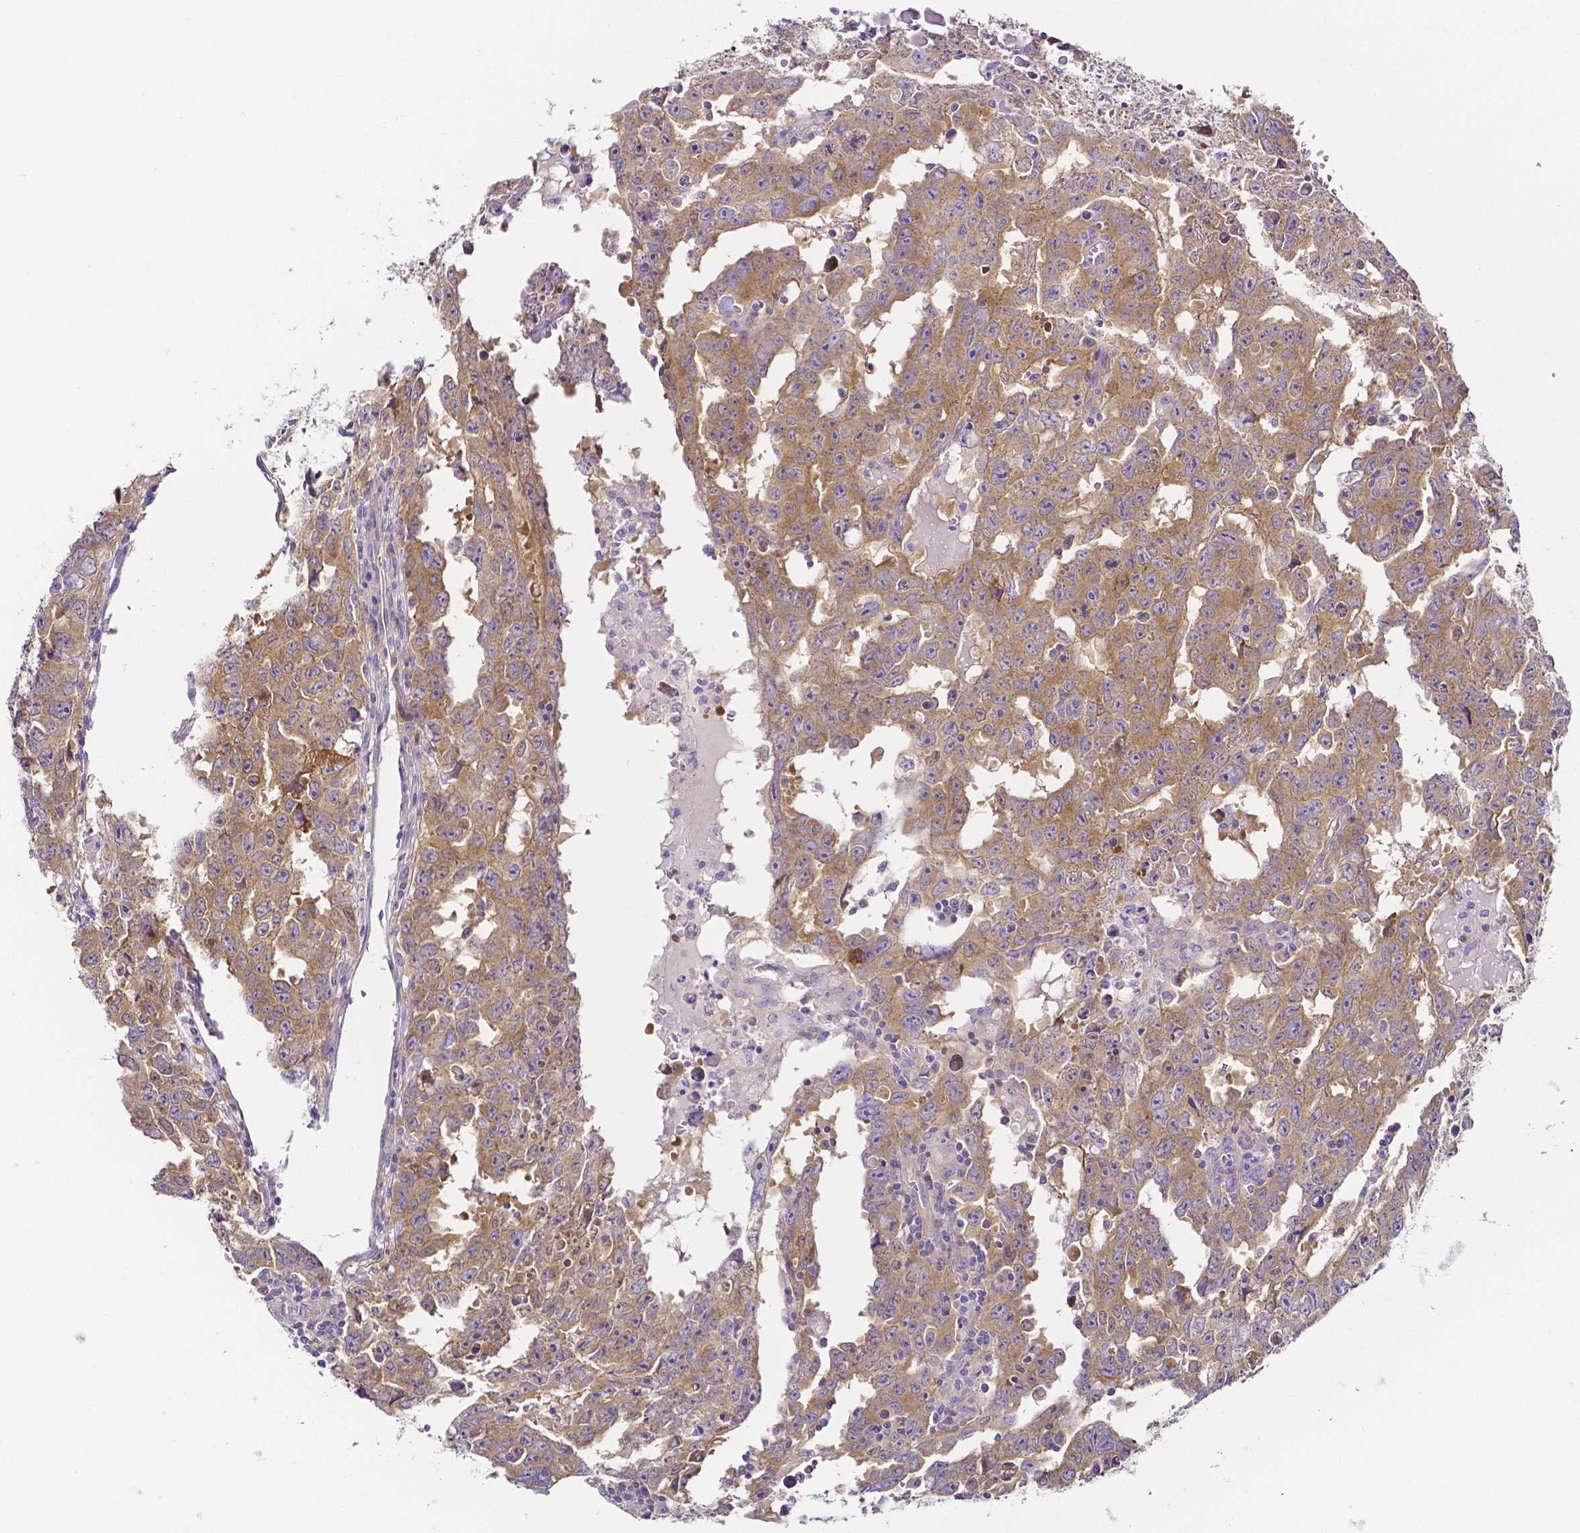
{"staining": {"intensity": "moderate", "quantity": ">75%", "location": "cytoplasmic/membranous"}, "tissue": "testis cancer", "cell_type": "Tumor cells", "image_type": "cancer", "snomed": [{"axis": "morphology", "description": "Carcinoma, Embryonal, NOS"}, {"axis": "topography", "description": "Testis"}], "caption": "Testis embryonal carcinoma stained with DAB (3,3'-diaminobenzidine) immunohistochemistry exhibits medium levels of moderate cytoplasmic/membranous positivity in approximately >75% of tumor cells.", "gene": "PKP3", "patient": {"sex": "male", "age": 22}}